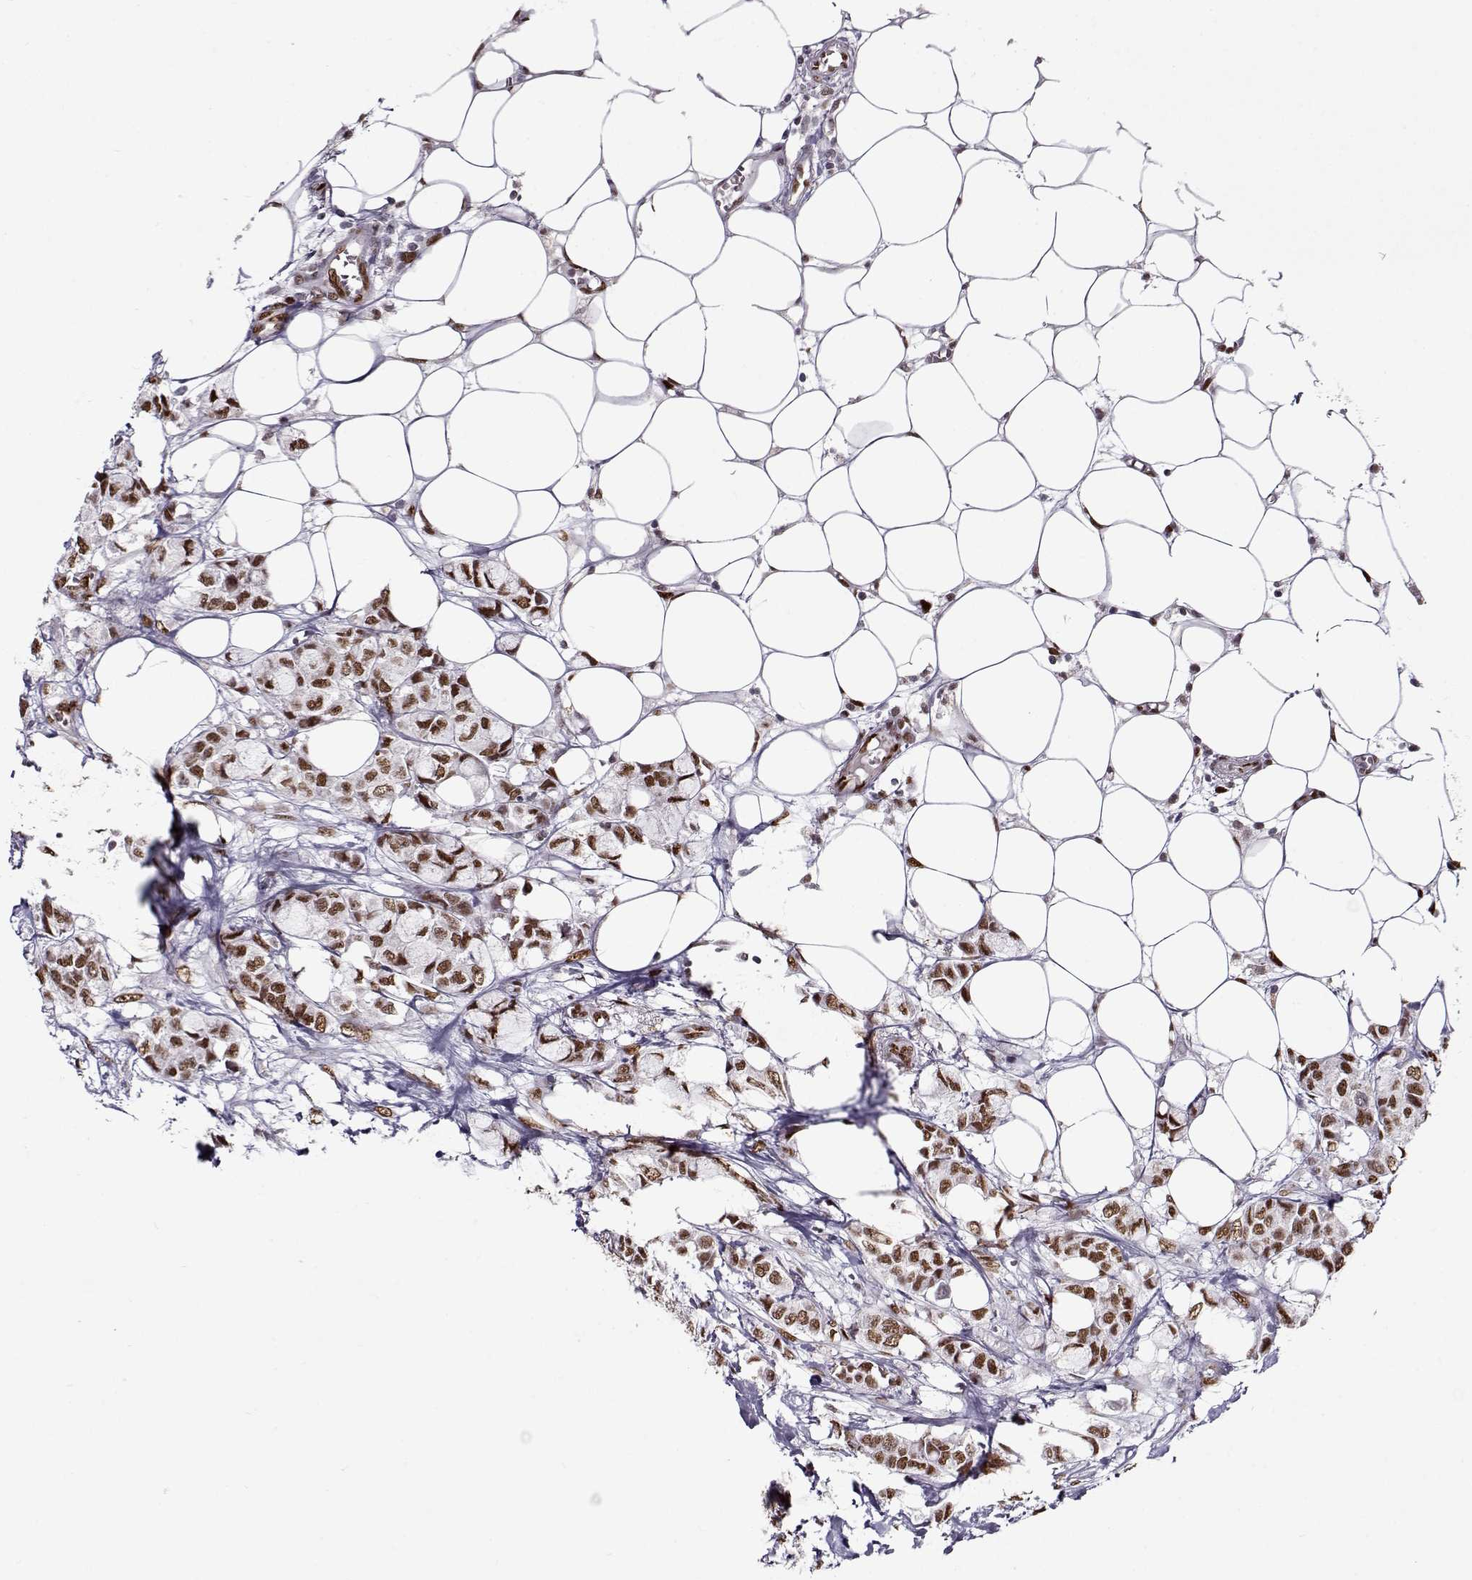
{"staining": {"intensity": "moderate", "quantity": ">75%", "location": "nuclear"}, "tissue": "breast cancer", "cell_type": "Tumor cells", "image_type": "cancer", "snomed": [{"axis": "morphology", "description": "Duct carcinoma"}, {"axis": "topography", "description": "Breast"}], "caption": "Immunohistochemistry of breast invasive ductal carcinoma displays medium levels of moderate nuclear expression in approximately >75% of tumor cells. Ihc stains the protein in brown and the nuclei are stained blue.", "gene": "PRMT8", "patient": {"sex": "female", "age": 85}}